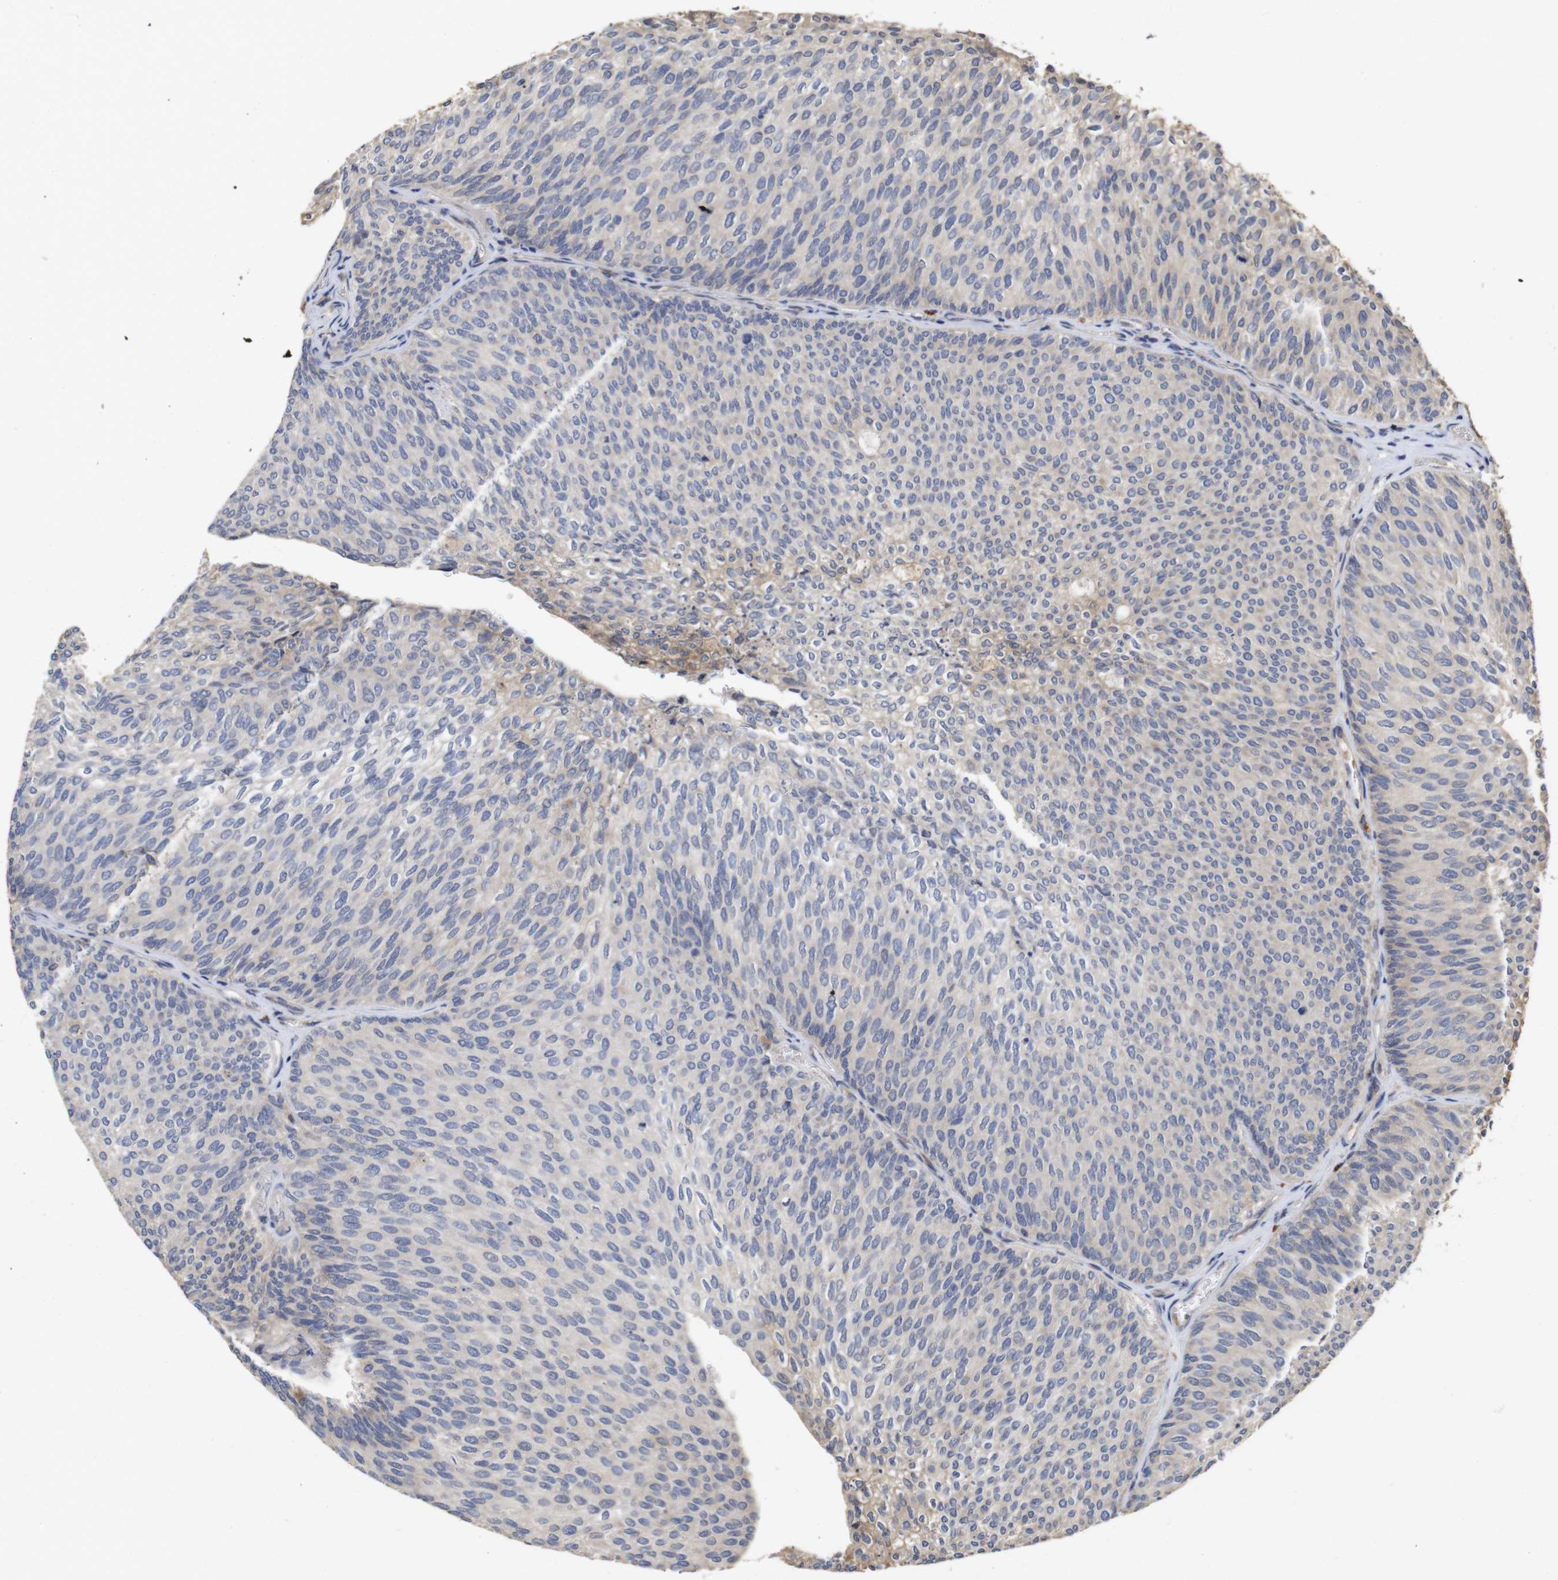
{"staining": {"intensity": "weak", "quantity": "<25%", "location": "cytoplasmic/membranous"}, "tissue": "urothelial cancer", "cell_type": "Tumor cells", "image_type": "cancer", "snomed": [{"axis": "morphology", "description": "Urothelial carcinoma, Low grade"}, {"axis": "topography", "description": "Urinary bladder"}], "caption": "High magnification brightfield microscopy of low-grade urothelial carcinoma stained with DAB (brown) and counterstained with hematoxylin (blue): tumor cells show no significant positivity. (DAB immunohistochemistry visualized using brightfield microscopy, high magnification).", "gene": "PTPN14", "patient": {"sex": "female", "age": 79}}